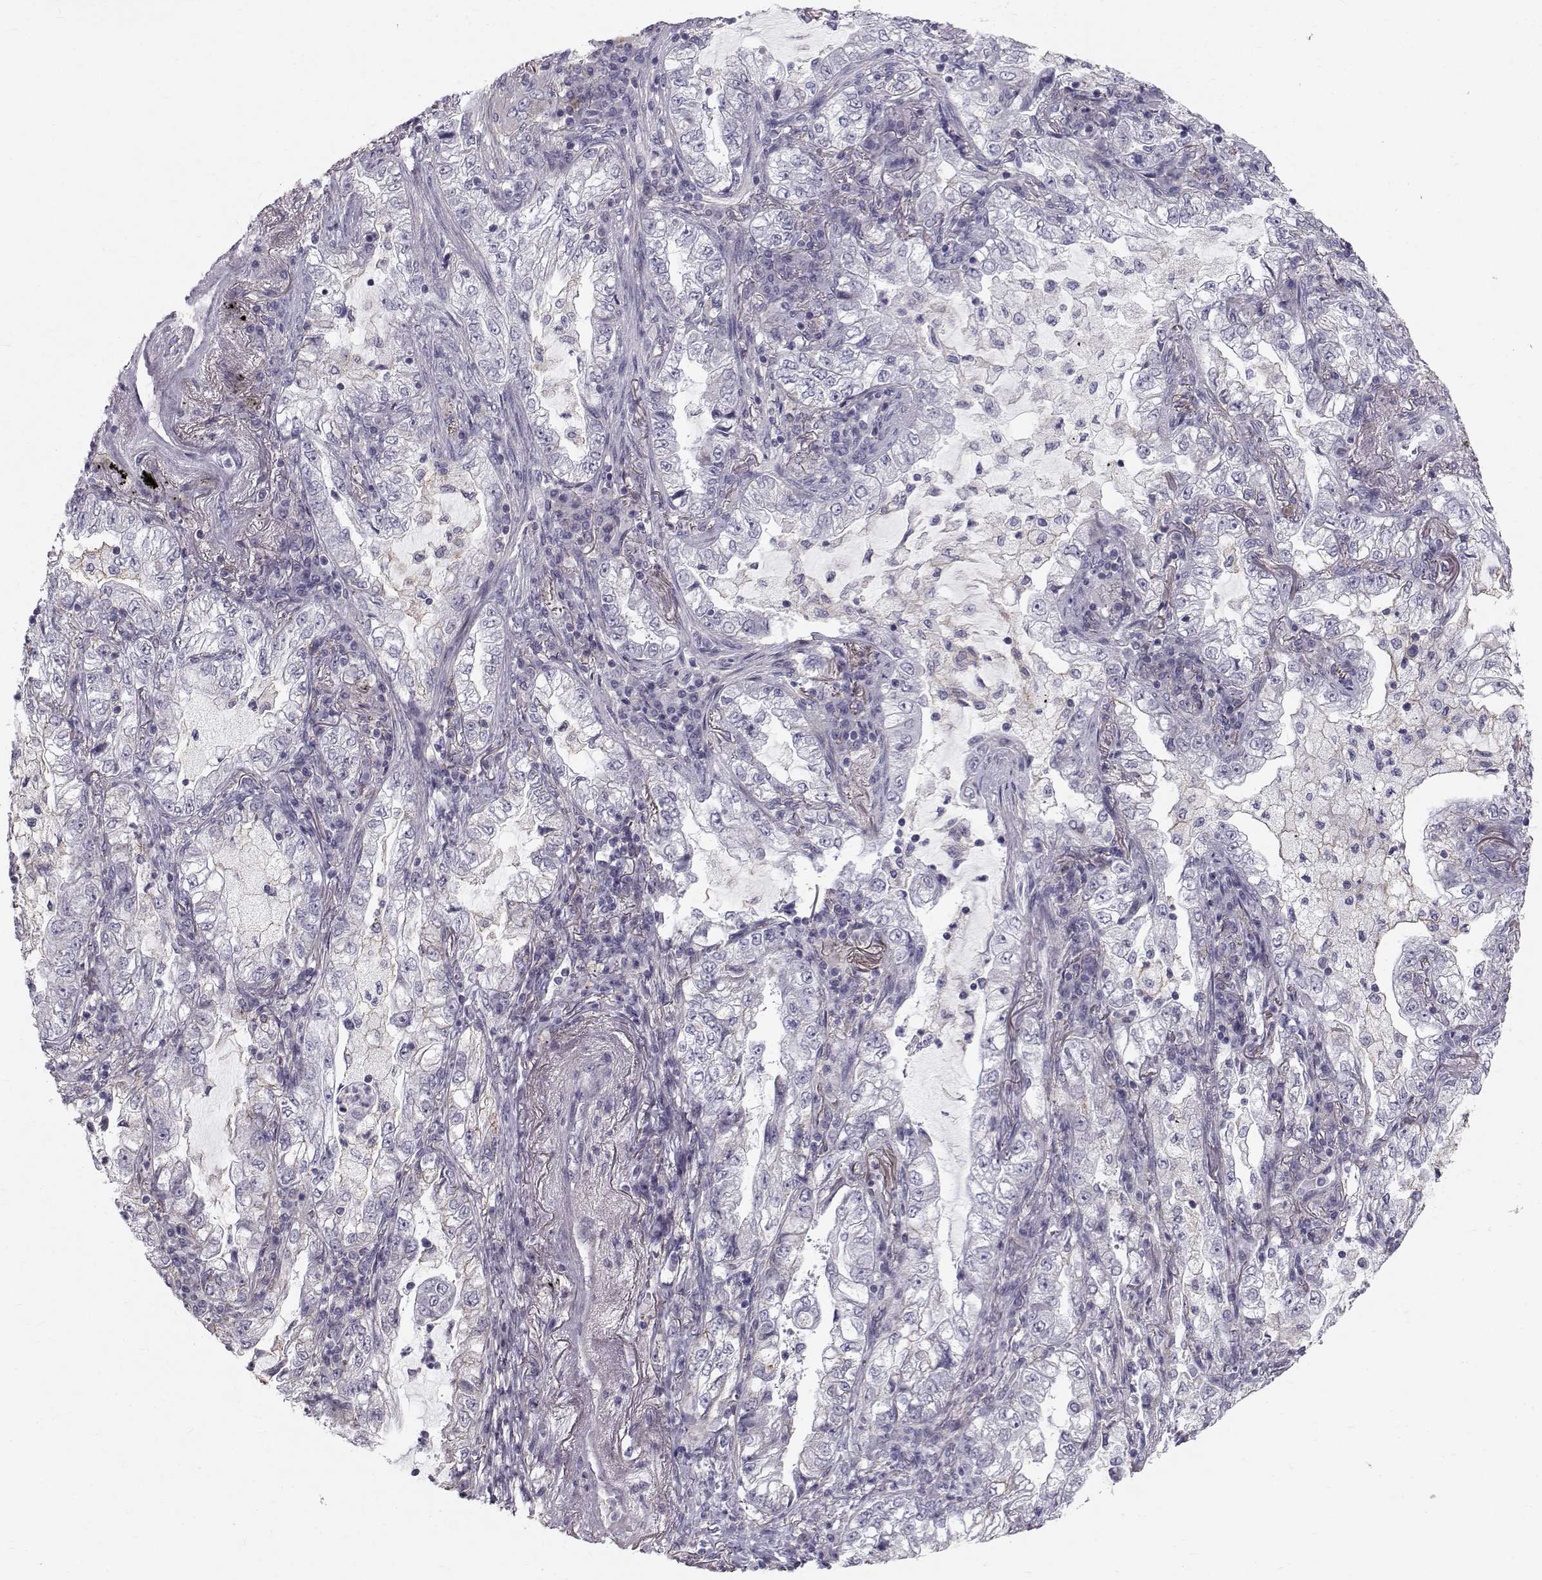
{"staining": {"intensity": "negative", "quantity": "none", "location": "none"}, "tissue": "lung cancer", "cell_type": "Tumor cells", "image_type": "cancer", "snomed": [{"axis": "morphology", "description": "Adenocarcinoma, NOS"}, {"axis": "topography", "description": "Lung"}], "caption": "A high-resolution histopathology image shows immunohistochemistry staining of lung cancer, which exhibits no significant expression in tumor cells.", "gene": "SPDYE4", "patient": {"sex": "female", "age": 73}}